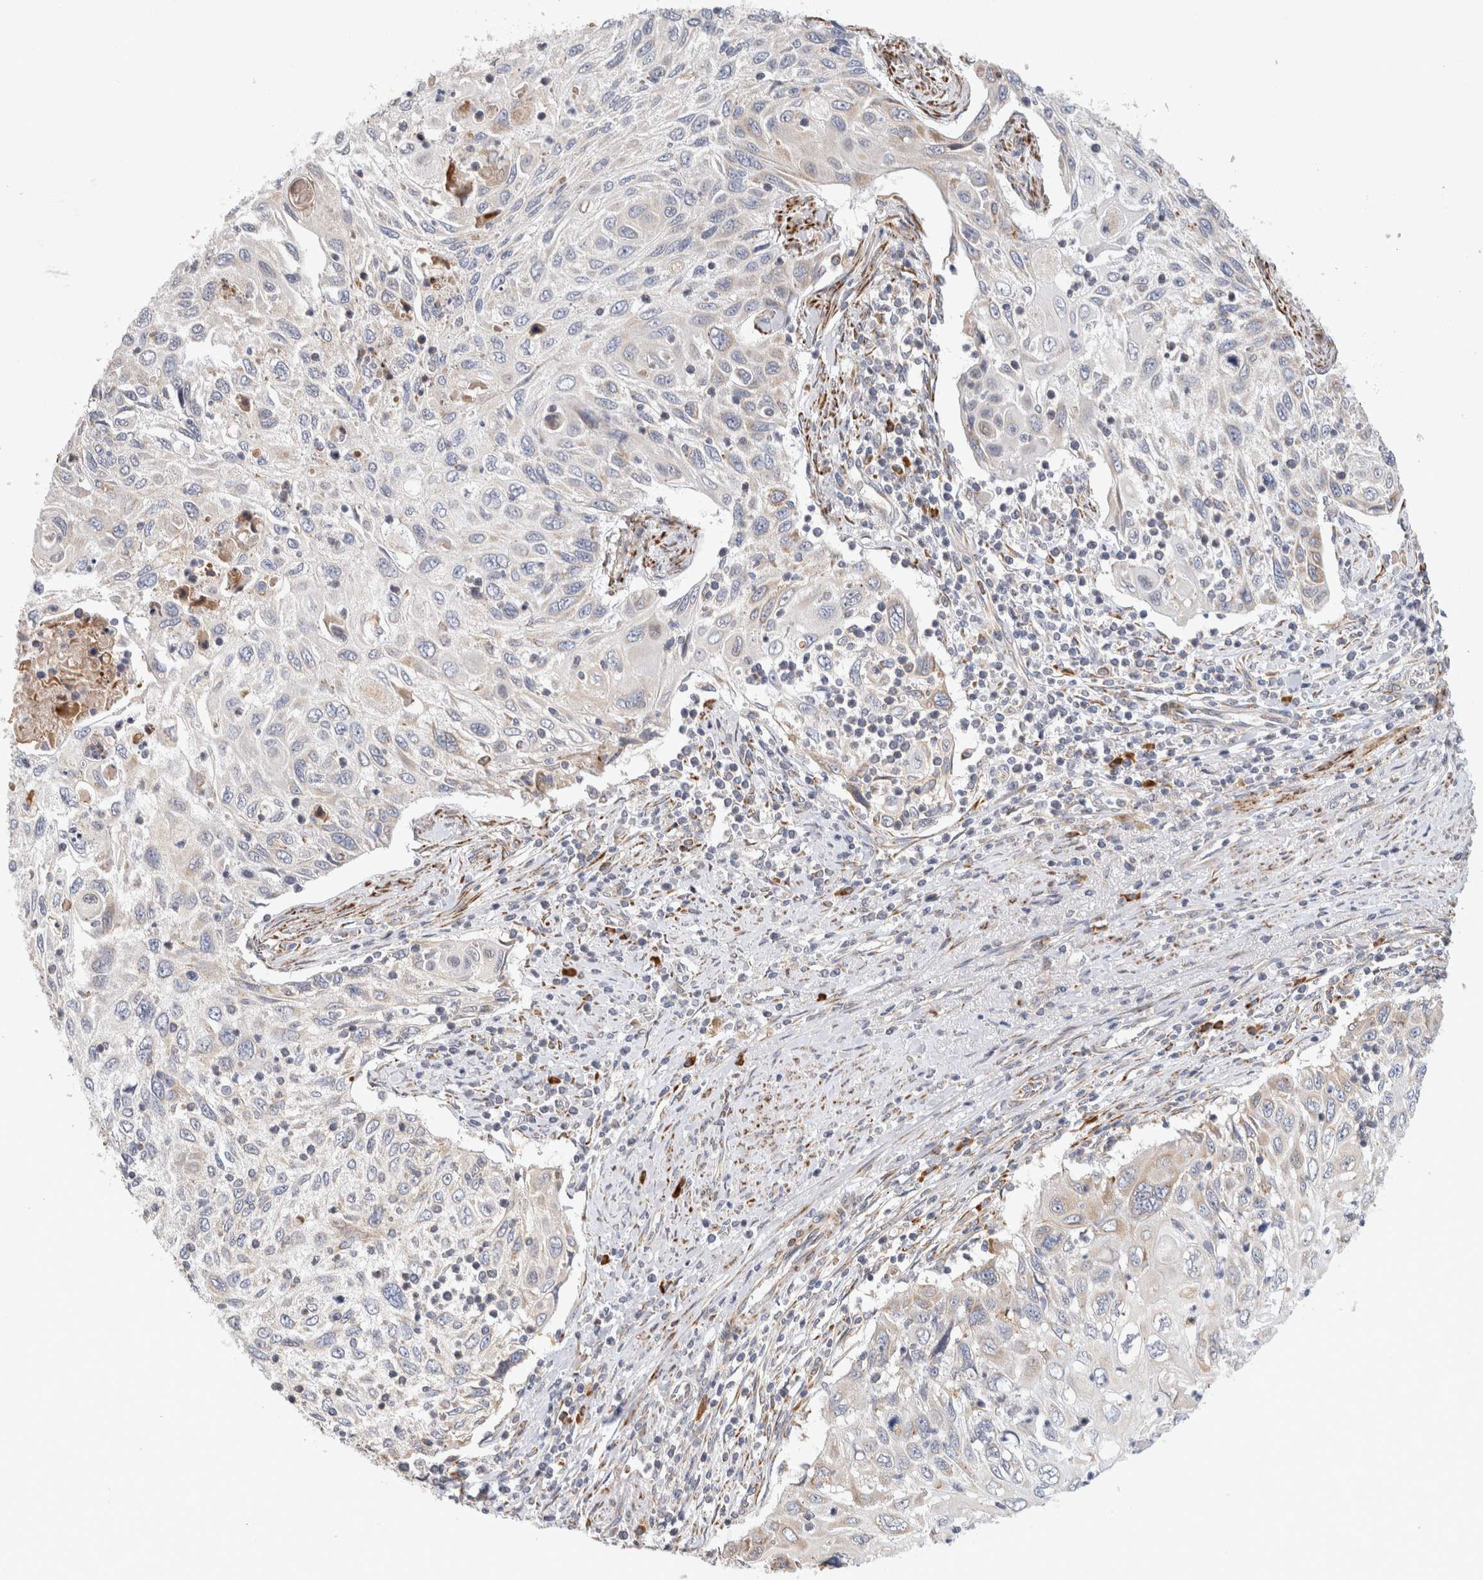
{"staining": {"intensity": "negative", "quantity": "none", "location": "none"}, "tissue": "cervical cancer", "cell_type": "Tumor cells", "image_type": "cancer", "snomed": [{"axis": "morphology", "description": "Squamous cell carcinoma, NOS"}, {"axis": "topography", "description": "Cervix"}], "caption": "A photomicrograph of cervical cancer stained for a protein shows no brown staining in tumor cells.", "gene": "RPN2", "patient": {"sex": "female", "age": 70}}